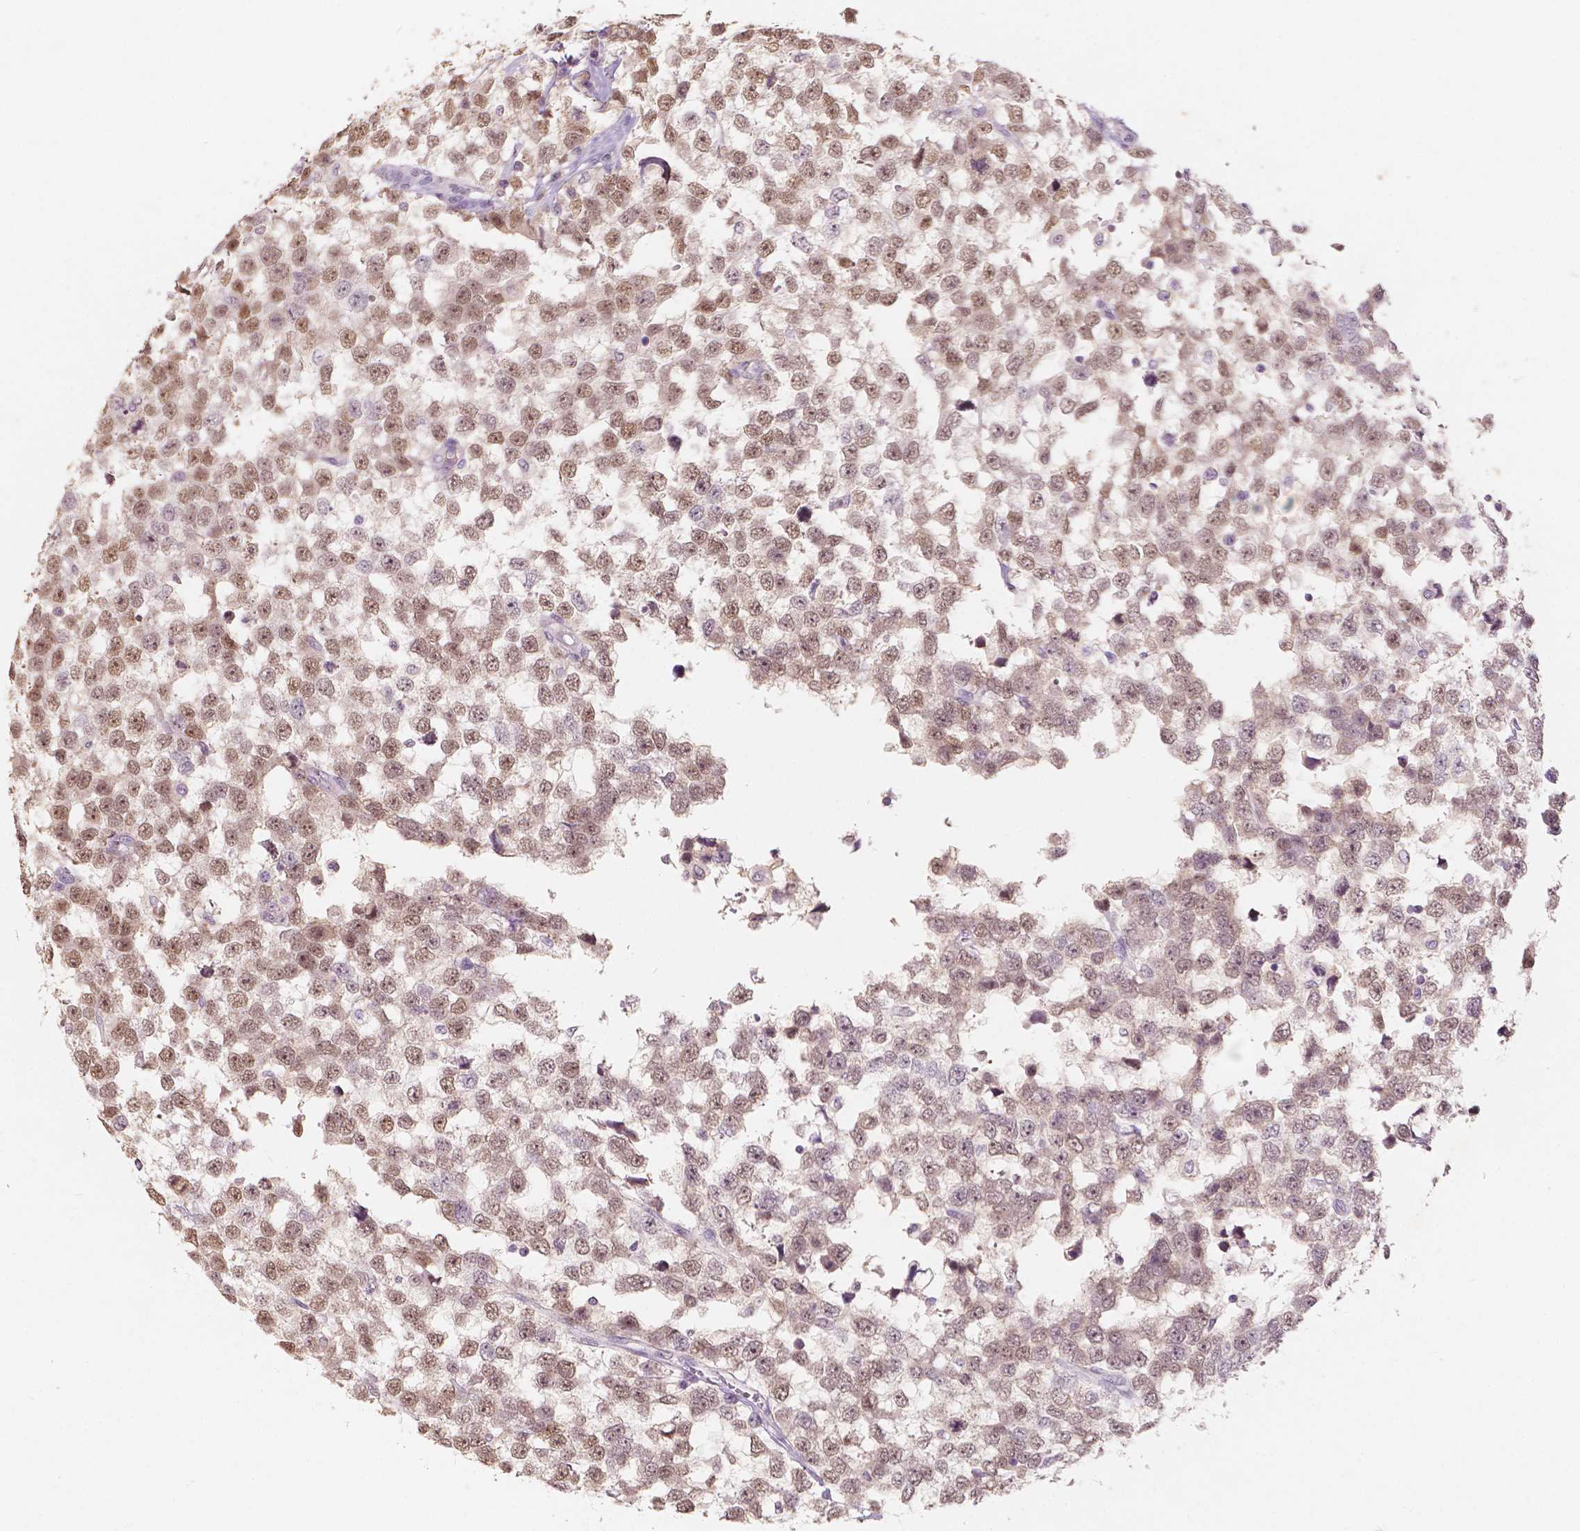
{"staining": {"intensity": "moderate", "quantity": ">75%", "location": "nuclear"}, "tissue": "testis cancer", "cell_type": "Tumor cells", "image_type": "cancer", "snomed": [{"axis": "morphology", "description": "Seminoma, NOS"}, {"axis": "topography", "description": "Testis"}], "caption": "Immunohistochemical staining of human testis cancer exhibits medium levels of moderate nuclear expression in approximately >75% of tumor cells.", "gene": "SOX15", "patient": {"sex": "male", "age": 34}}